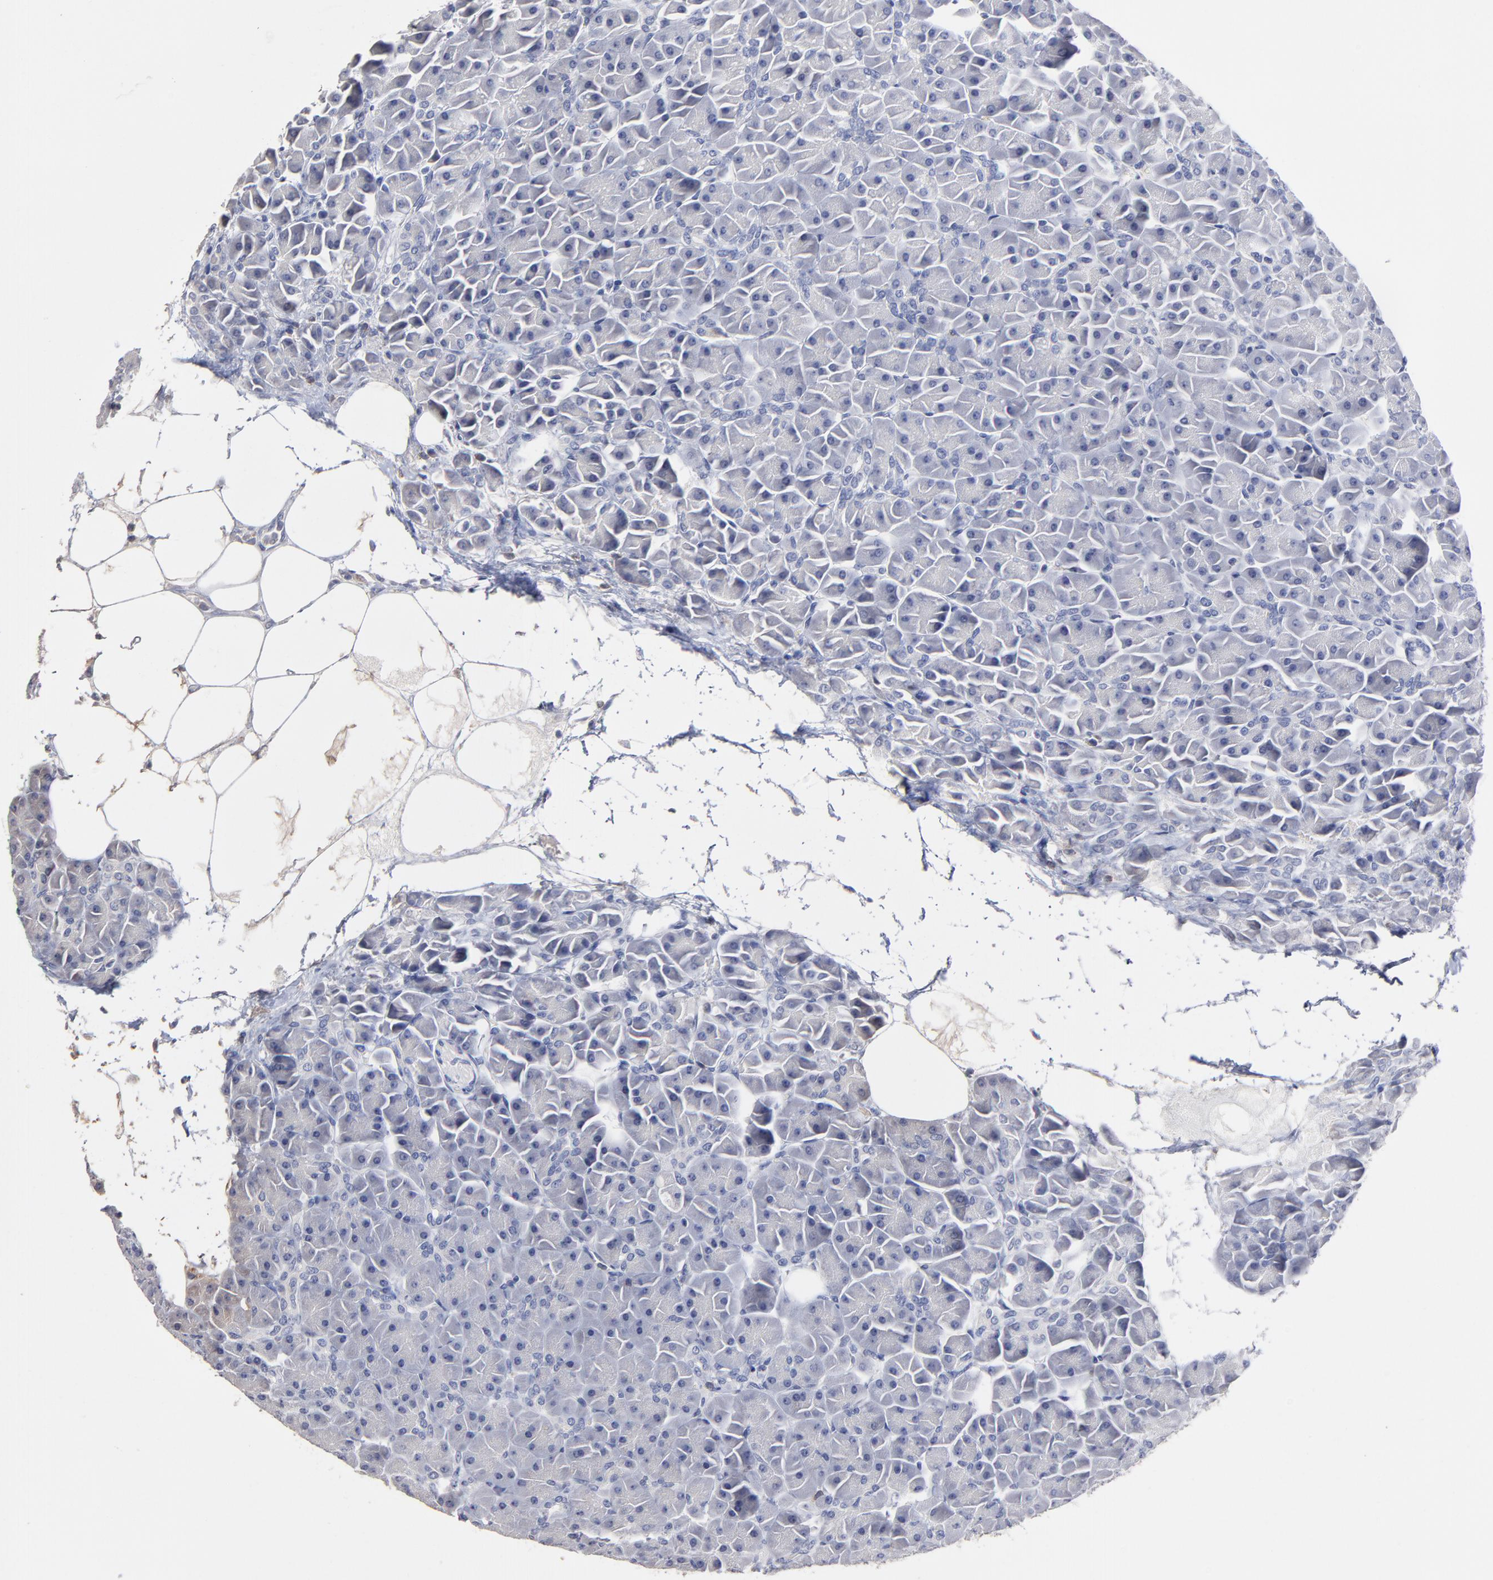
{"staining": {"intensity": "negative", "quantity": "none", "location": "none"}, "tissue": "pancreas", "cell_type": "Exocrine glandular cells", "image_type": "normal", "snomed": [{"axis": "morphology", "description": "Normal tissue, NOS"}, {"axis": "topography", "description": "Pancreas"}], "caption": "A high-resolution image shows immunohistochemistry (IHC) staining of unremarkable pancreas, which displays no significant expression in exocrine glandular cells. (DAB immunohistochemistry (IHC), high magnification).", "gene": "TRAT1", "patient": {"sex": "male", "age": 66}}